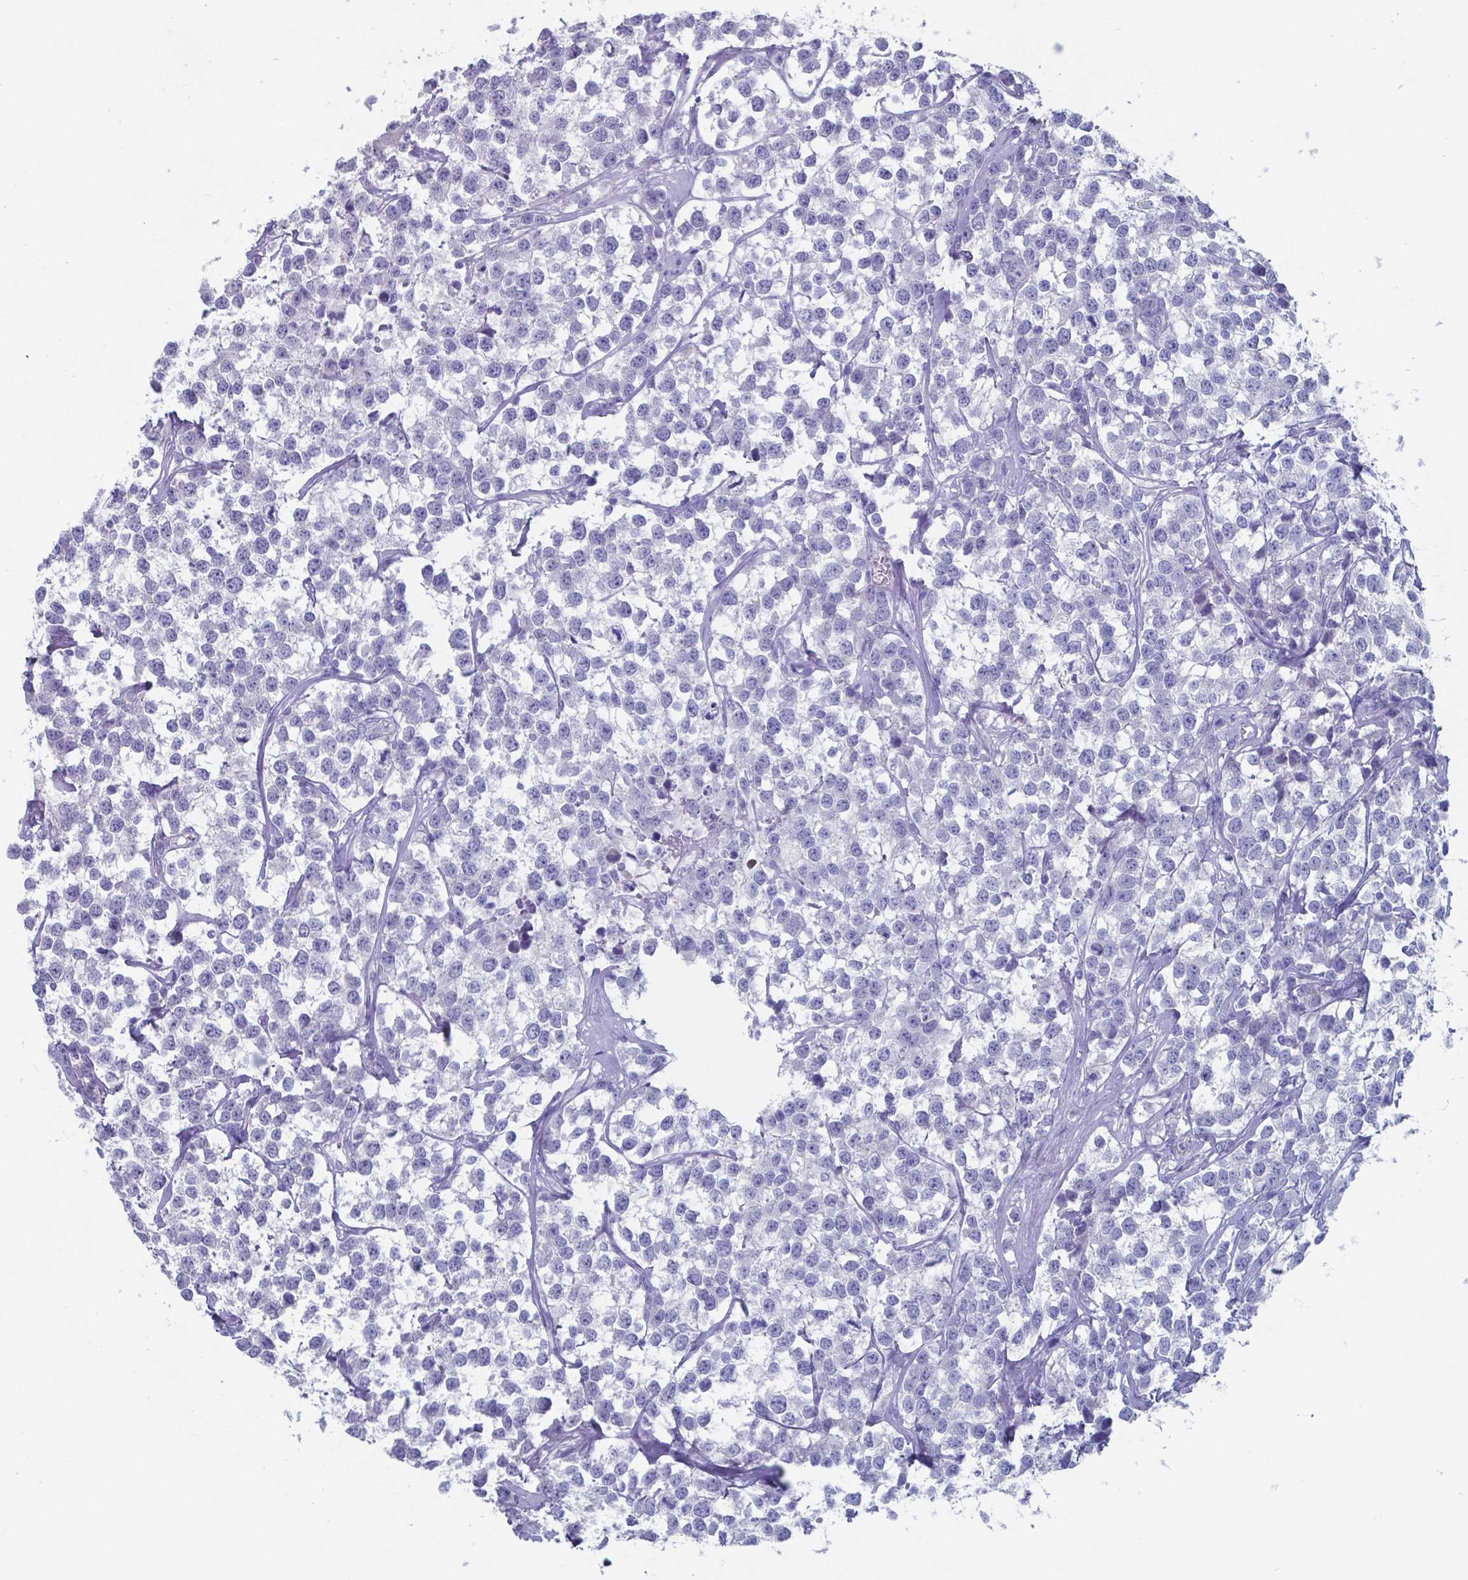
{"staining": {"intensity": "negative", "quantity": "none", "location": "none"}, "tissue": "testis cancer", "cell_type": "Tumor cells", "image_type": "cancer", "snomed": [{"axis": "morphology", "description": "Seminoma, NOS"}, {"axis": "topography", "description": "Testis"}], "caption": "Immunohistochemical staining of seminoma (testis) exhibits no significant staining in tumor cells.", "gene": "TTR", "patient": {"sex": "male", "age": 59}}